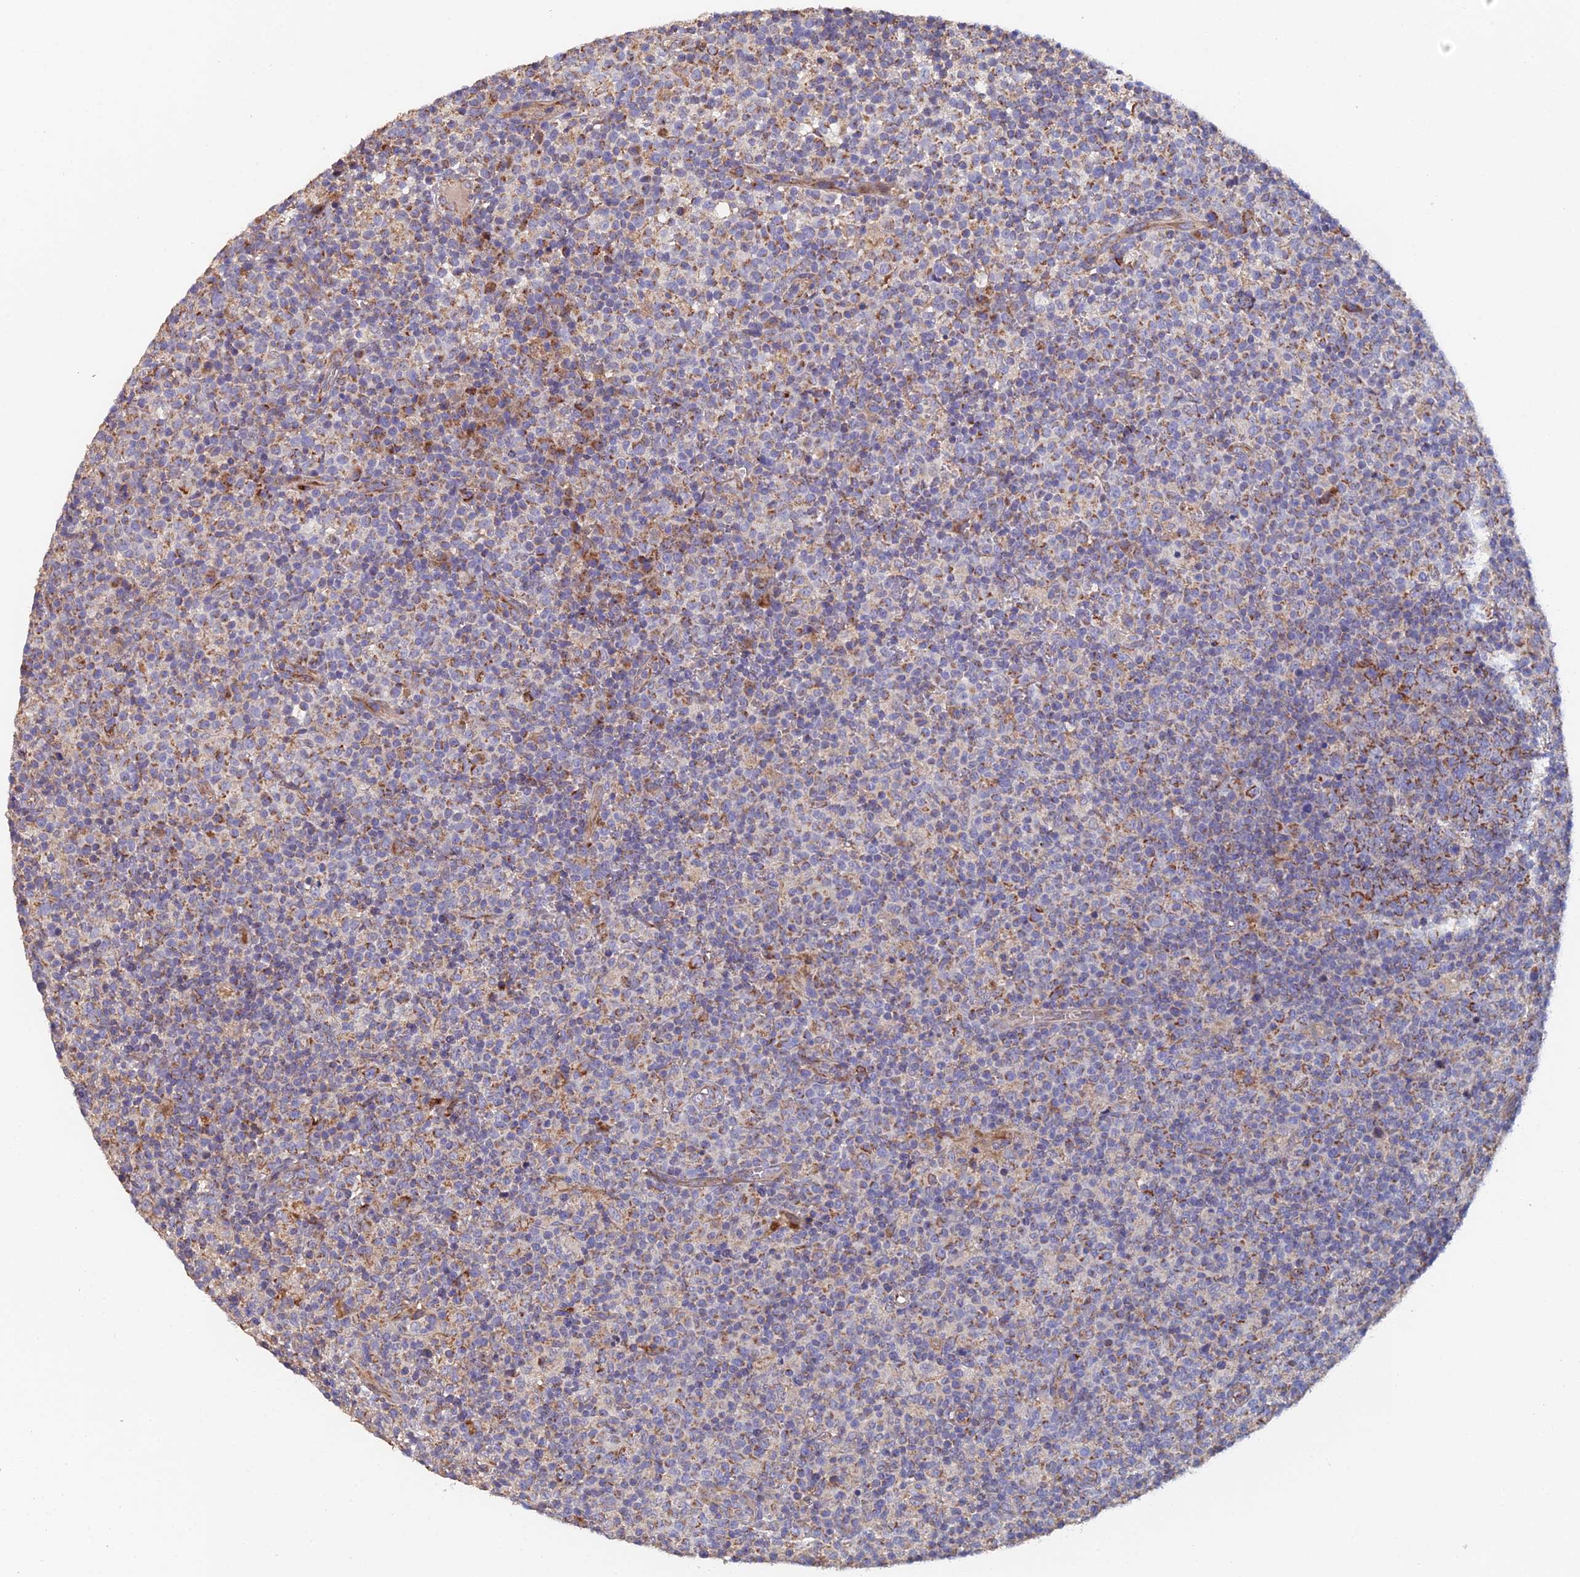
{"staining": {"intensity": "negative", "quantity": "none", "location": "none"}, "tissue": "lymph node", "cell_type": "Germinal center cells", "image_type": "normal", "snomed": [{"axis": "morphology", "description": "Normal tissue, NOS"}, {"axis": "morphology", "description": "Inflammation, NOS"}, {"axis": "topography", "description": "Lymph node"}], "caption": "A high-resolution histopathology image shows immunohistochemistry (IHC) staining of benign lymph node, which demonstrates no significant positivity in germinal center cells.", "gene": "ECSIT", "patient": {"sex": "male", "age": 55}}